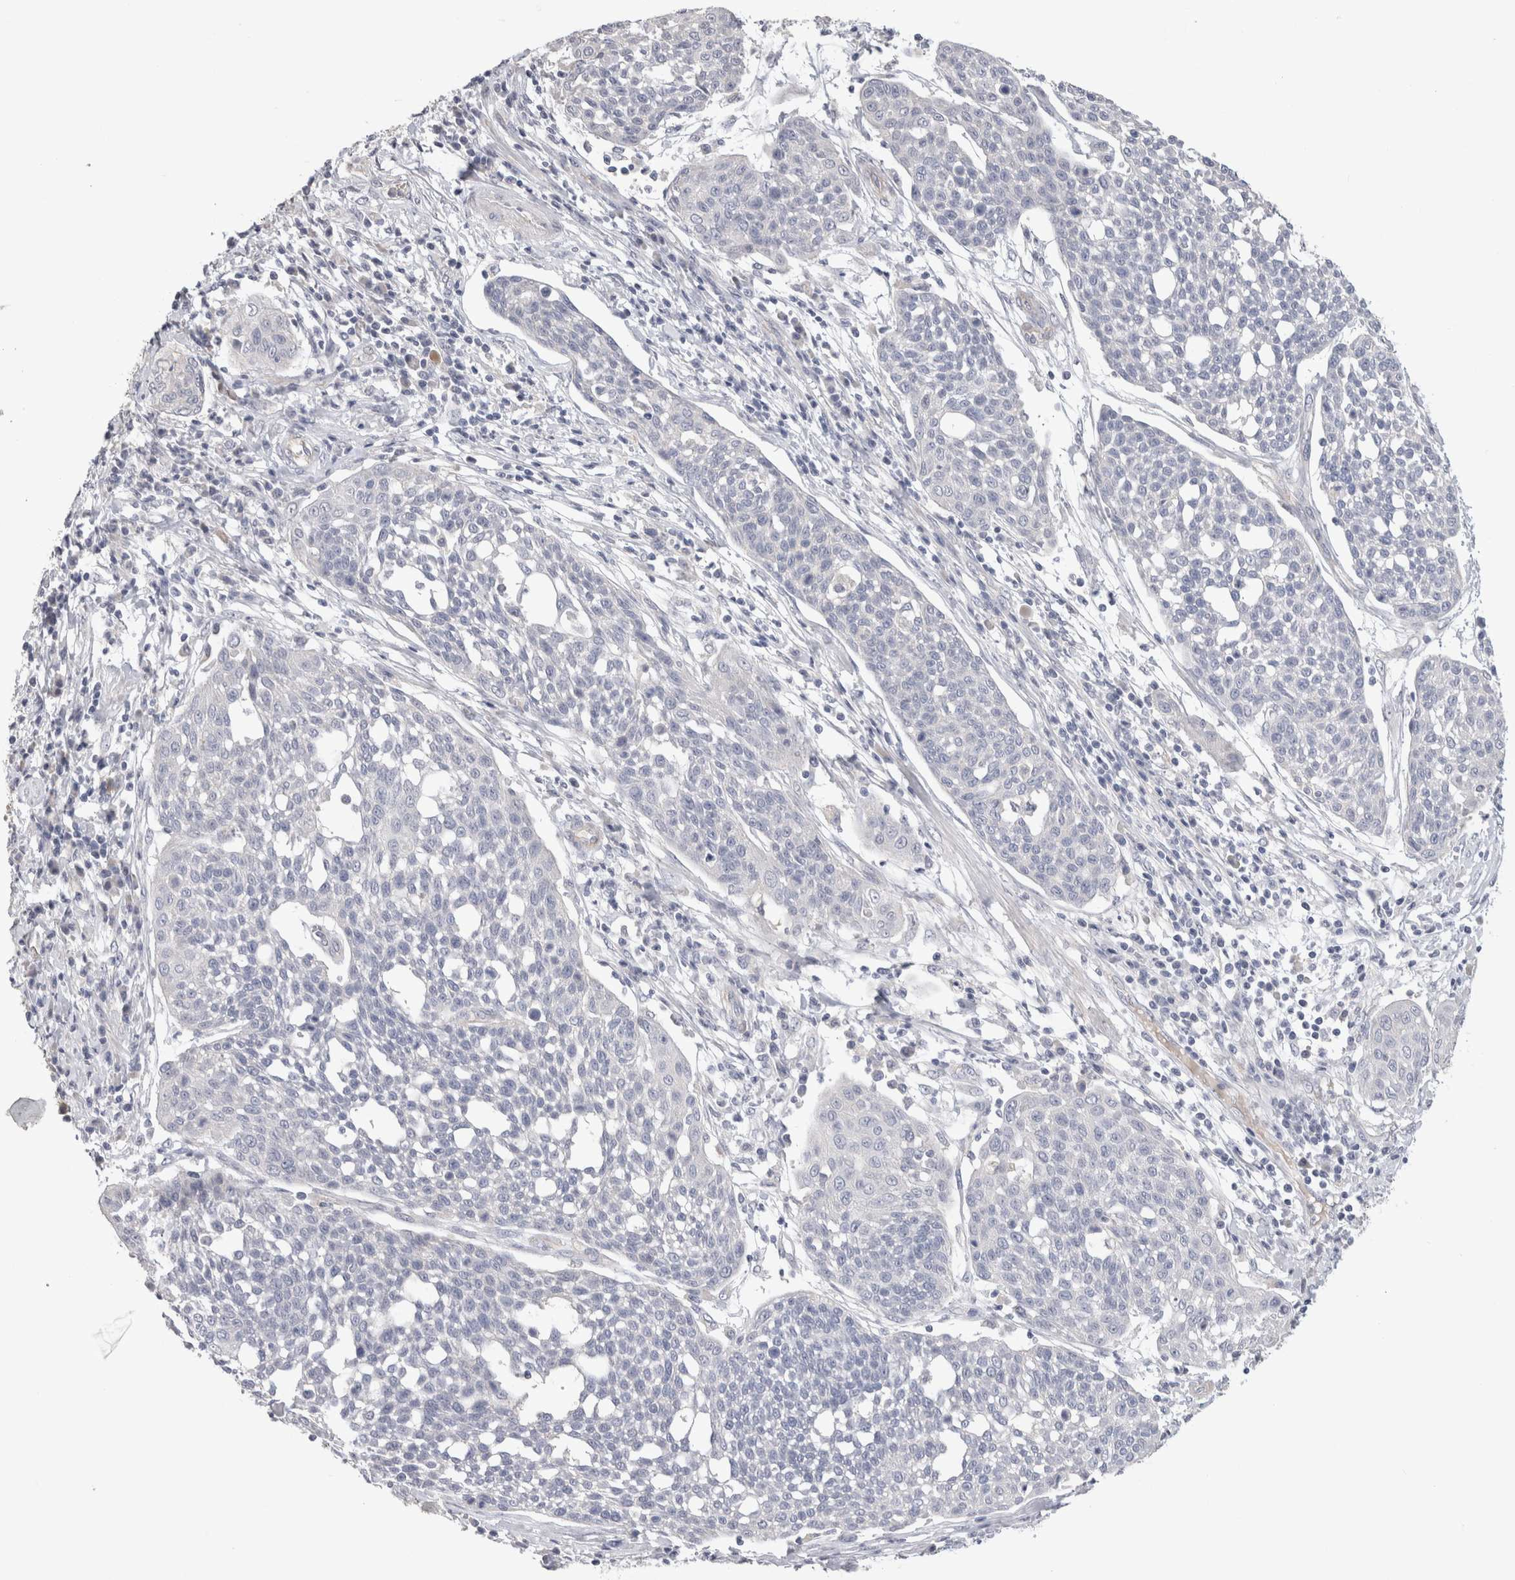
{"staining": {"intensity": "negative", "quantity": "none", "location": "none"}, "tissue": "cervical cancer", "cell_type": "Tumor cells", "image_type": "cancer", "snomed": [{"axis": "morphology", "description": "Squamous cell carcinoma, NOS"}, {"axis": "topography", "description": "Cervix"}], "caption": "Human cervical cancer stained for a protein using IHC shows no positivity in tumor cells.", "gene": "AFP", "patient": {"sex": "female", "age": 34}}